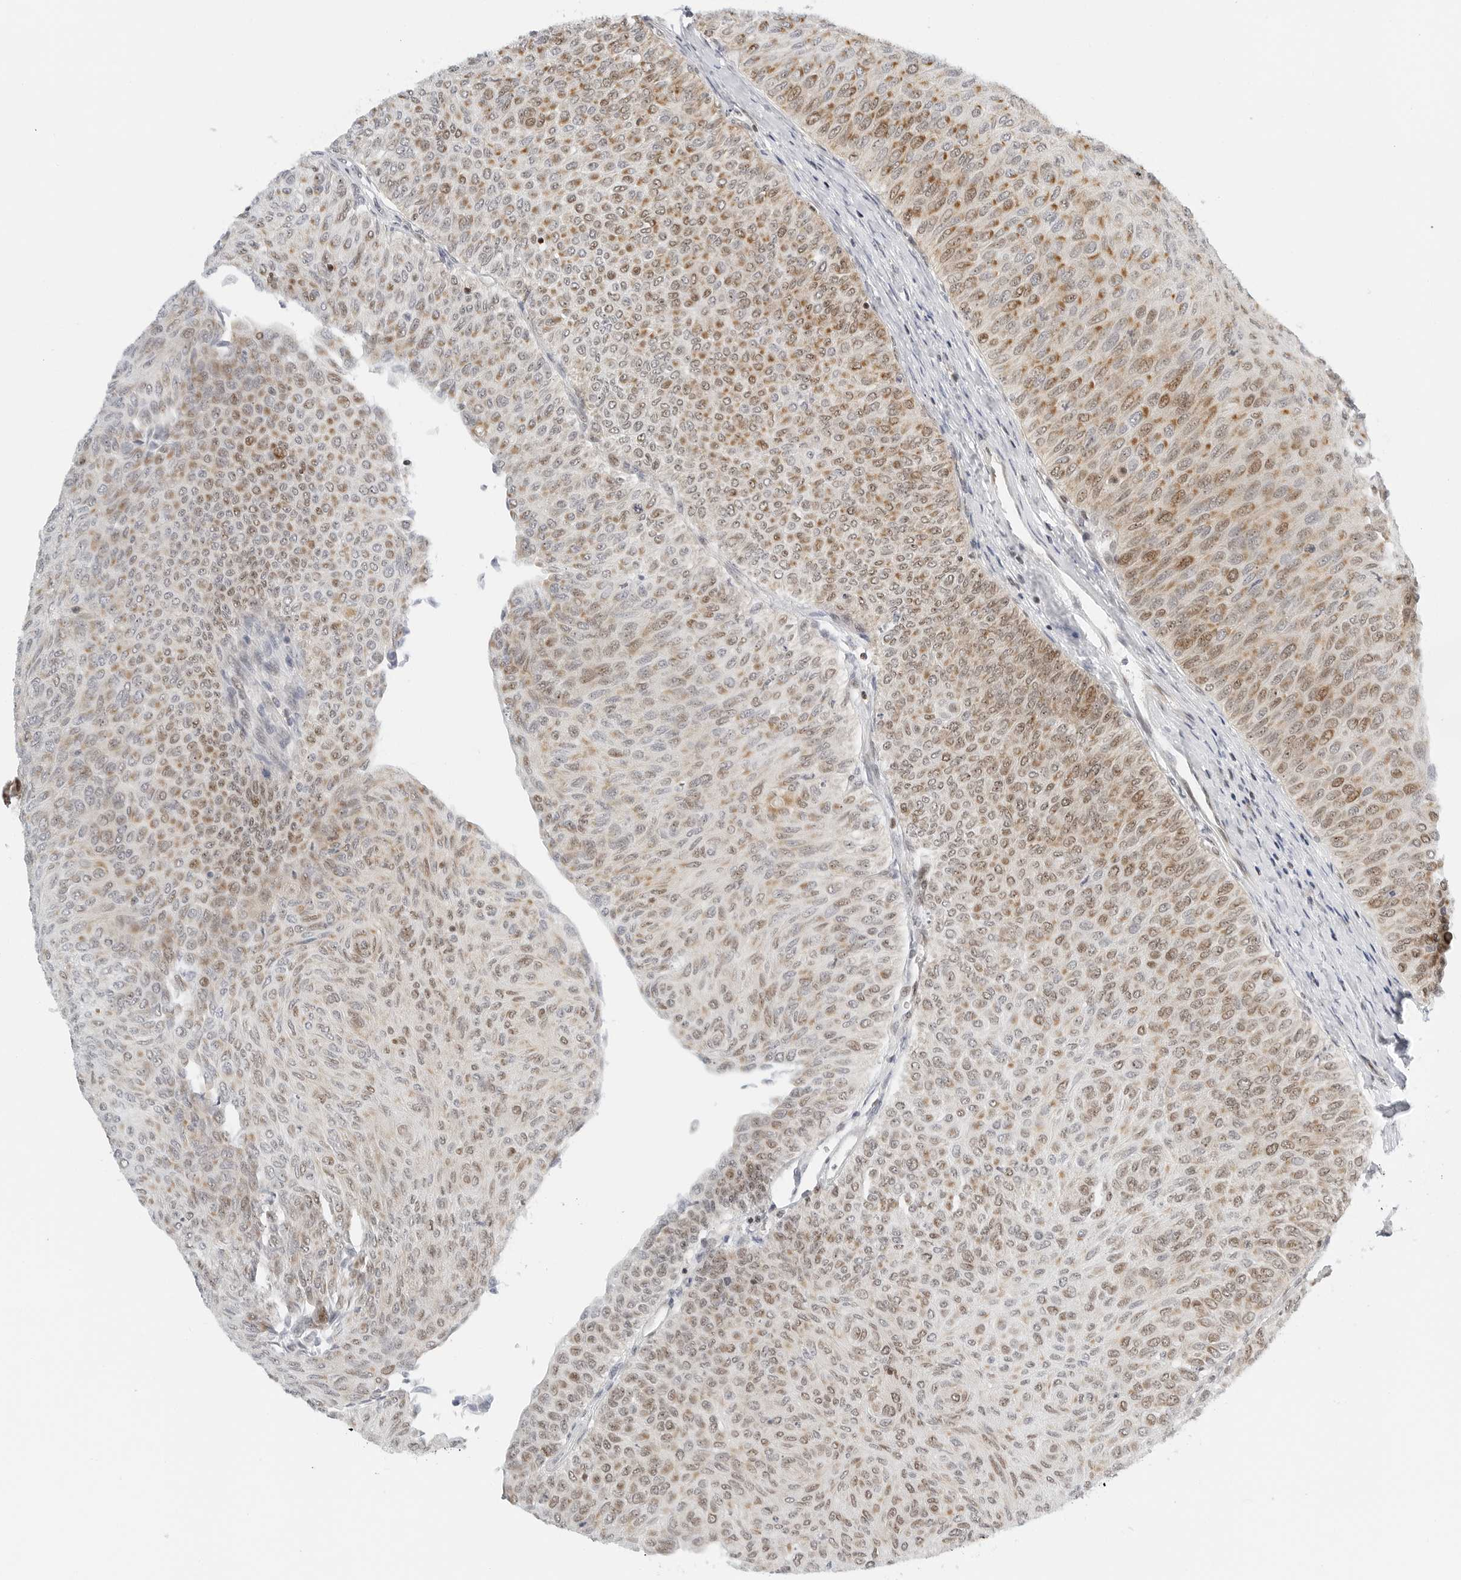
{"staining": {"intensity": "moderate", "quantity": ">75%", "location": "cytoplasmic/membranous,nuclear"}, "tissue": "urothelial cancer", "cell_type": "Tumor cells", "image_type": "cancer", "snomed": [{"axis": "morphology", "description": "Urothelial carcinoma, Low grade"}, {"axis": "topography", "description": "Urinary bladder"}], "caption": "A histopathology image of low-grade urothelial carcinoma stained for a protein displays moderate cytoplasmic/membranous and nuclear brown staining in tumor cells.", "gene": "RIMKLA", "patient": {"sex": "male", "age": 78}}